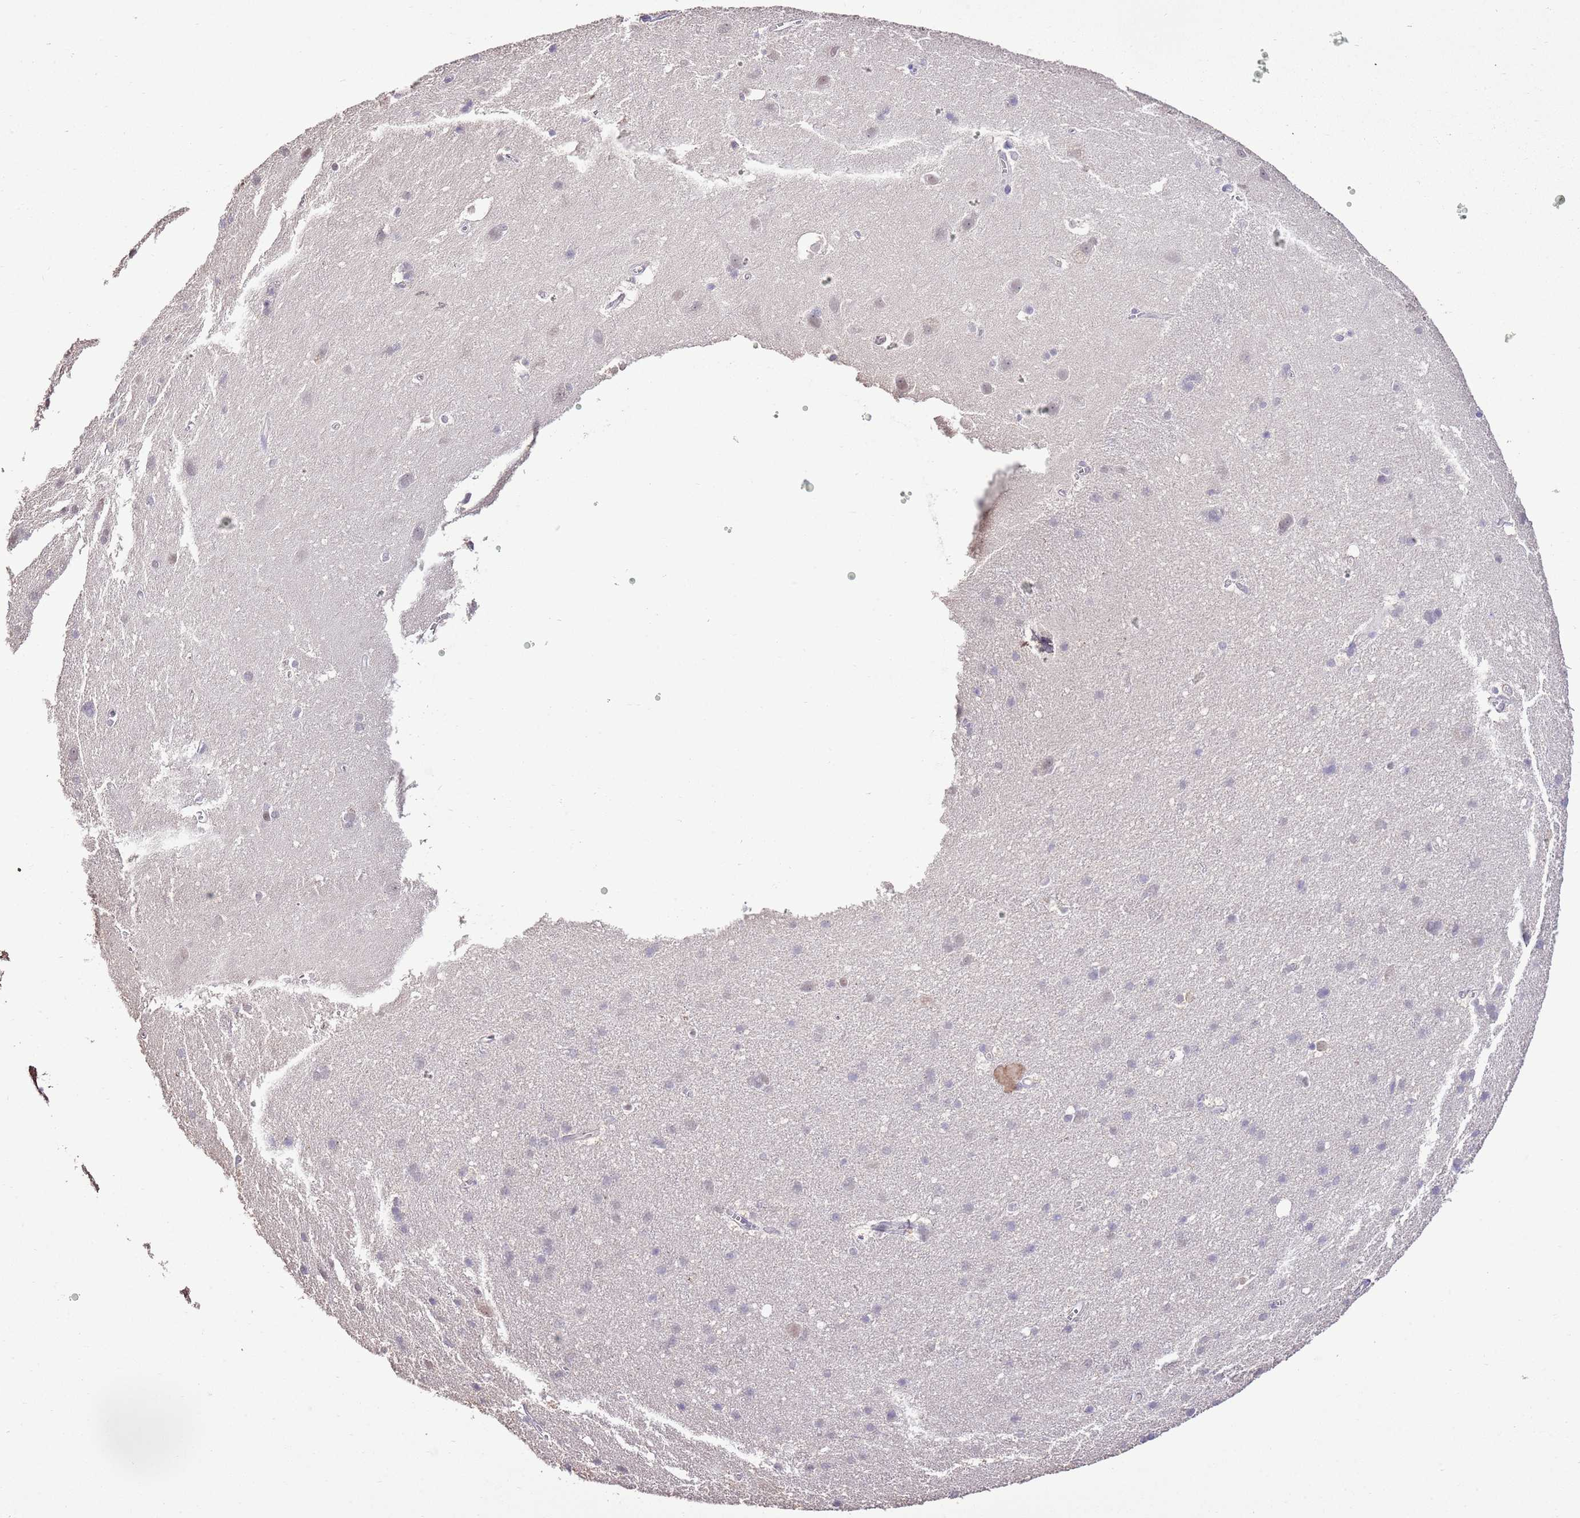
{"staining": {"intensity": "negative", "quantity": "none", "location": "none"}, "tissue": "cerebral cortex", "cell_type": "Endothelial cells", "image_type": "normal", "snomed": [{"axis": "morphology", "description": "Normal tissue, NOS"}, {"axis": "topography", "description": "Cerebral cortex"}], "caption": "The micrograph shows no staining of endothelial cells in normal cerebral cortex.", "gene": "IZUMO4", "patient": {"sex": "male", "age": 54}}